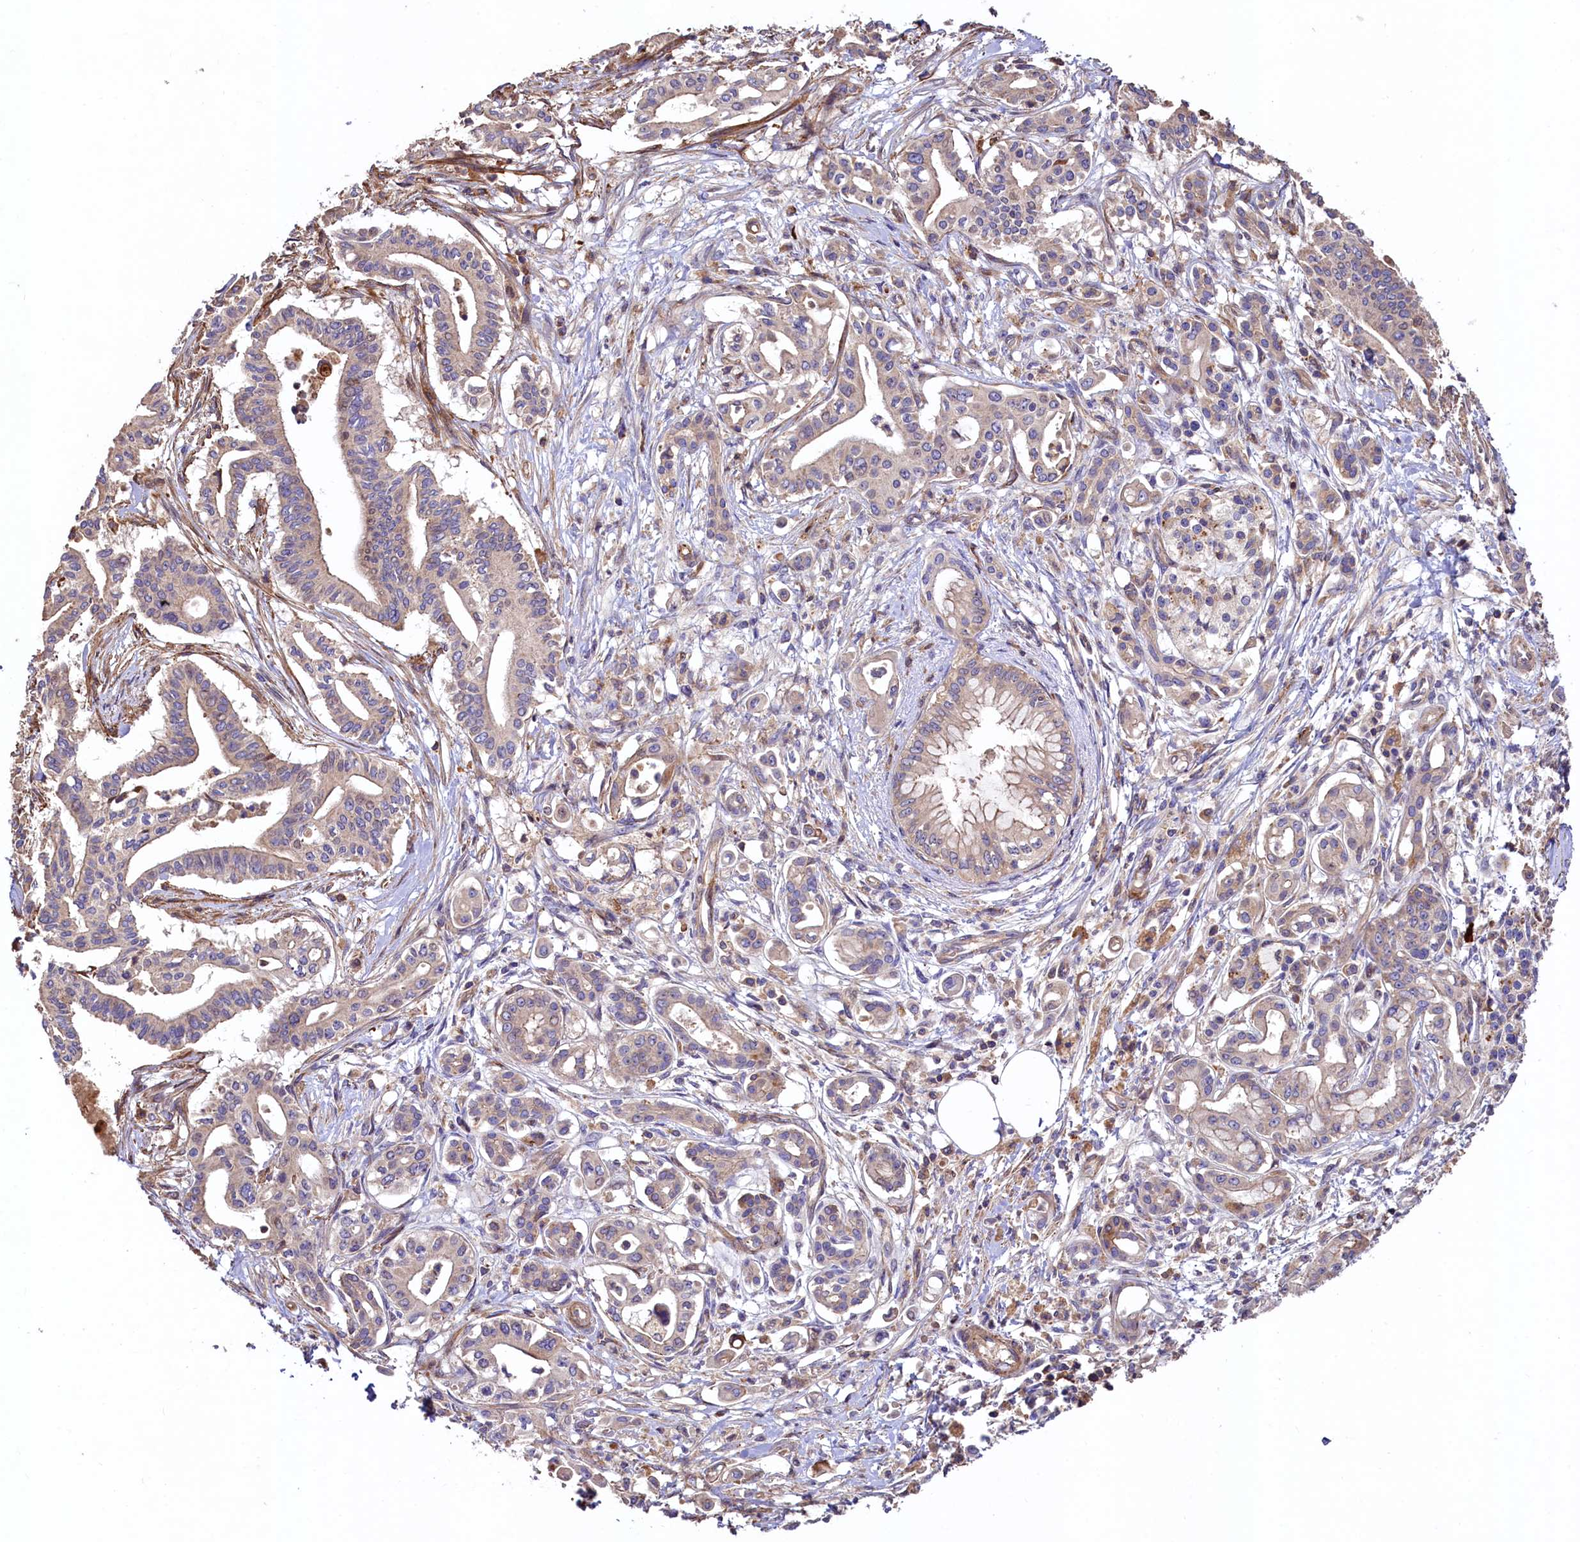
{"staining": {"intensity": "weak", "quantity": ">75%", "location": "cytoplasmic/membranous"}, "tissue": "pancreatic cancer", "cell_type": "Tumor cells", "image_type": "cancer", "snomed": [{"axis": "morphology", "description": "Adenocarcinoma, NOS"}, {"axis": "topography", "description": "Pancreas"}], "caption": "Brown immunohistochemical staining in pancreatic cancer (adenocarcinoma) demonstrates weak cytoplasmic/membranous positivity in about >75% of tumor cells.", "gene": "KLHDC4", "patient": {"sex": "female", "age": 77}}